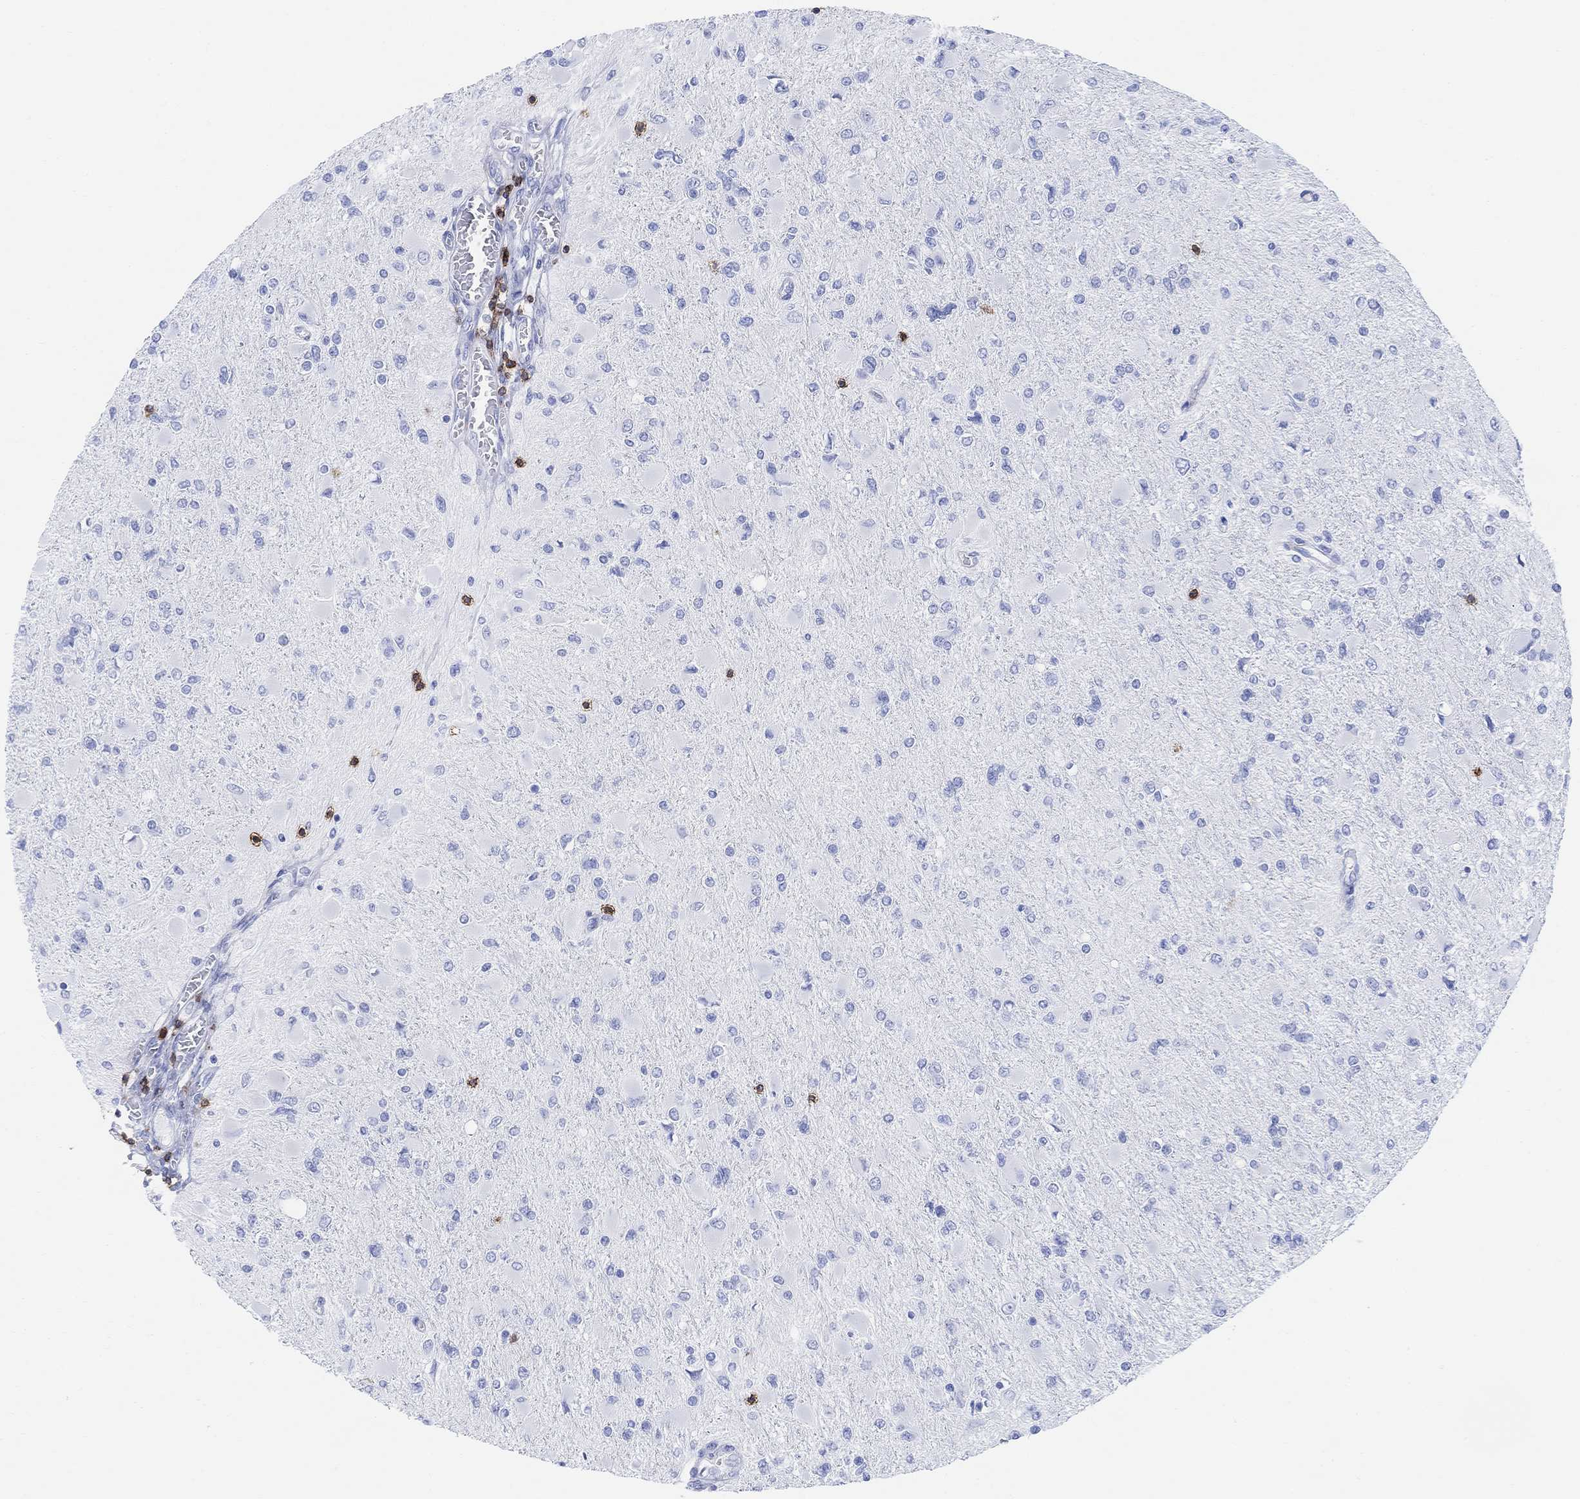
{"staining": {"intensity": "negative", "quantity": "none", "location": "none"}, "tissue": "glioma", "cell_type": "Tumor cells", "image_type": "cancer", "snomed": [{"axis": "morphology", "description": "Glioma, malignant, High grade"}, {"axis": "topography", "description": "Cerebral cortex"}], "caption": "Protein analysis of glioma reveals no significant expression in tumor cells. (DAB (3,3'-diaminobenzidine) IHC visualized using brightfield microscopy, high magnification).", "gene": "GPR65", "patient": {"sex": "female", "age": 36}}